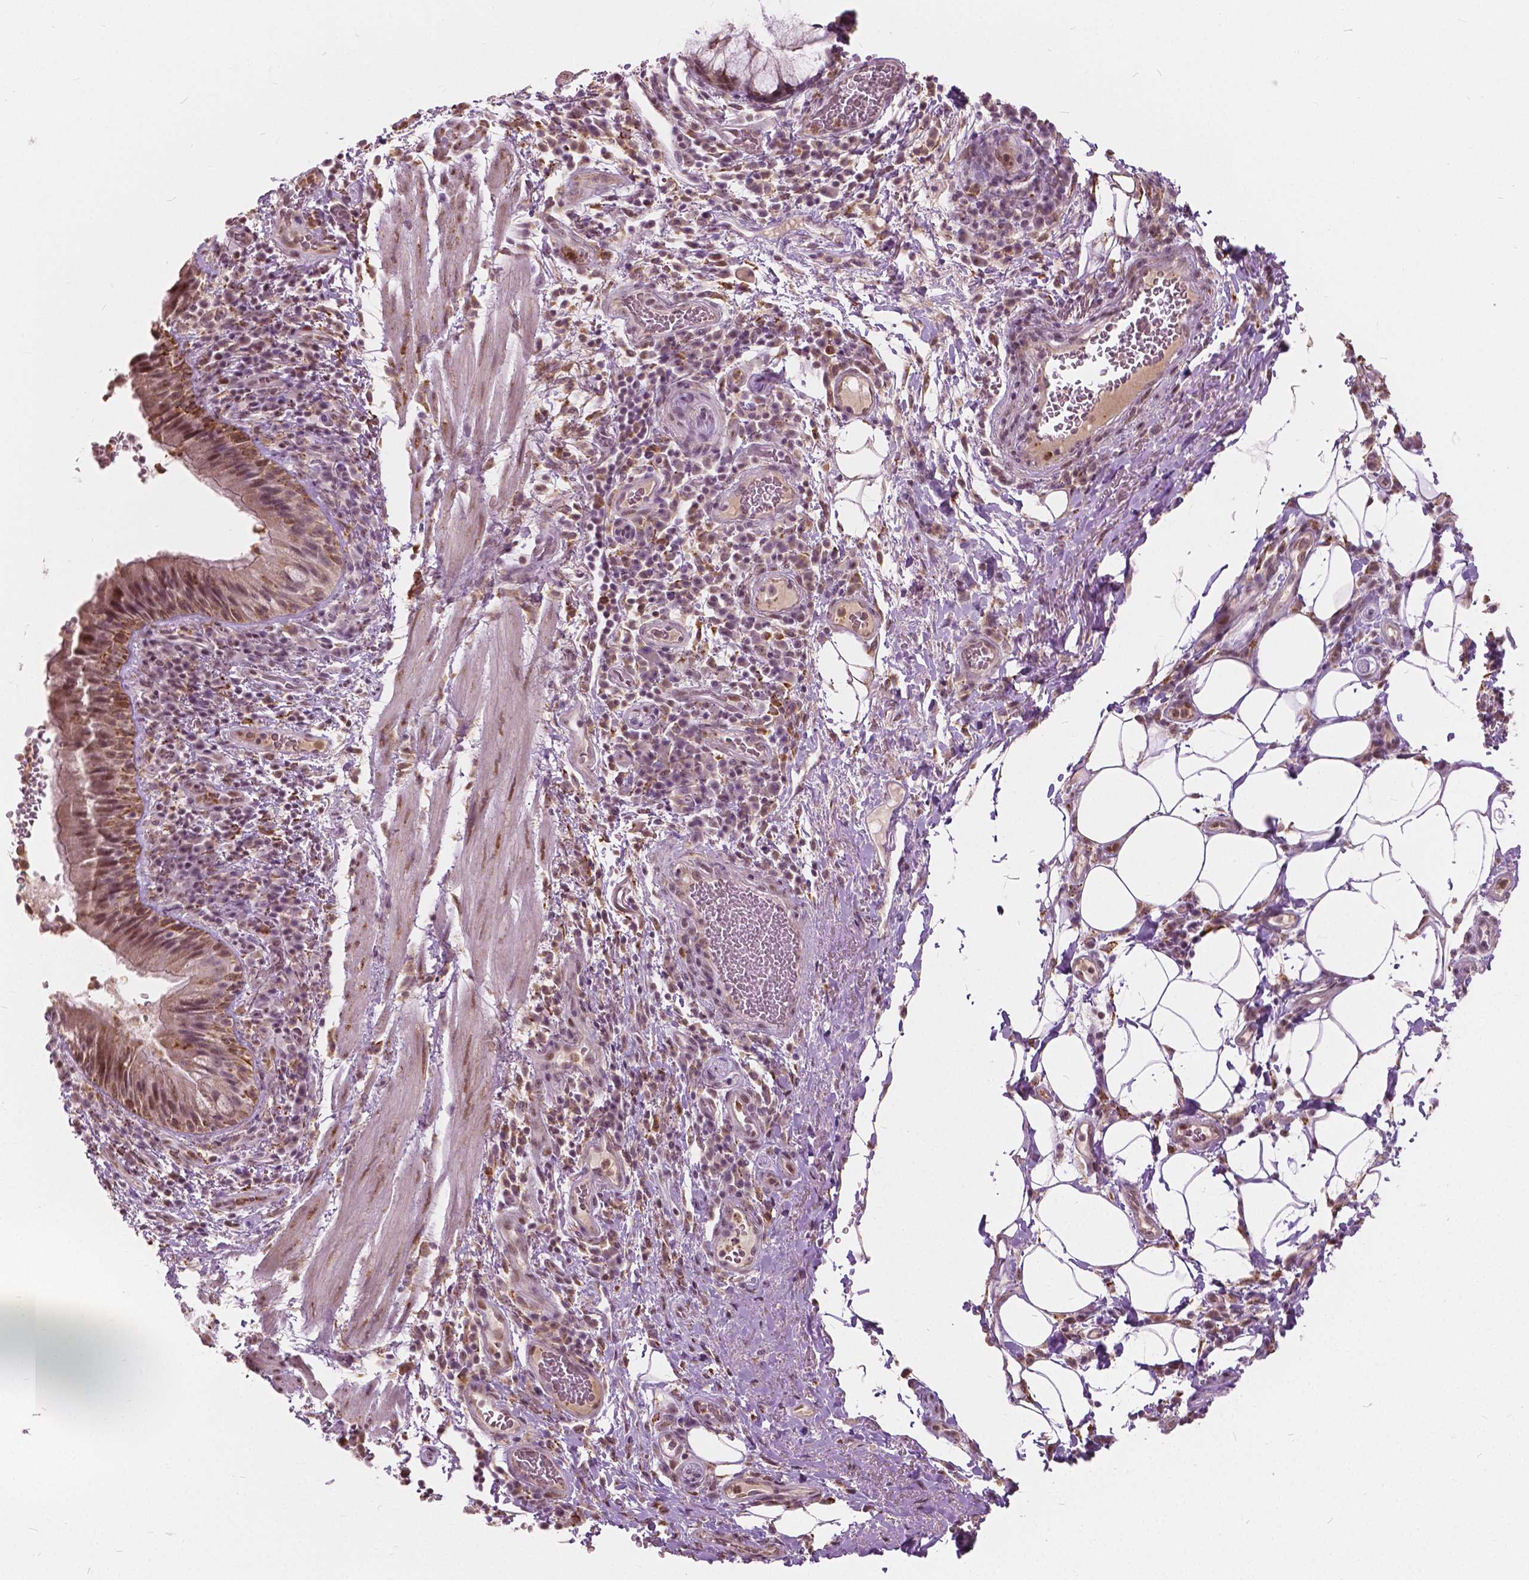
{"staining": {"intensity": "moderate", "quantity": ">75%", "location": "nuclear"}, "tissue": "bronchus", "cell_type": "Respiratory epithelial cells", "image_type": "normal", "snomed": [{"axis": "morphology", "description": "Normal tissue, NOS"}, {"axis": "topography", "description": "Lymph node"}, {"axis": "topography", "description": "Bronchus"}], "caption": "DAB (3,3'-diaminobenzidine) immunohistochemical staining of benign human bronchus reveals moderate nuclear protein staining in approximately >75% of respiratory epithelial cells.", "gene": "DLX6", "patient": {"sex": "male", "age": 56}}